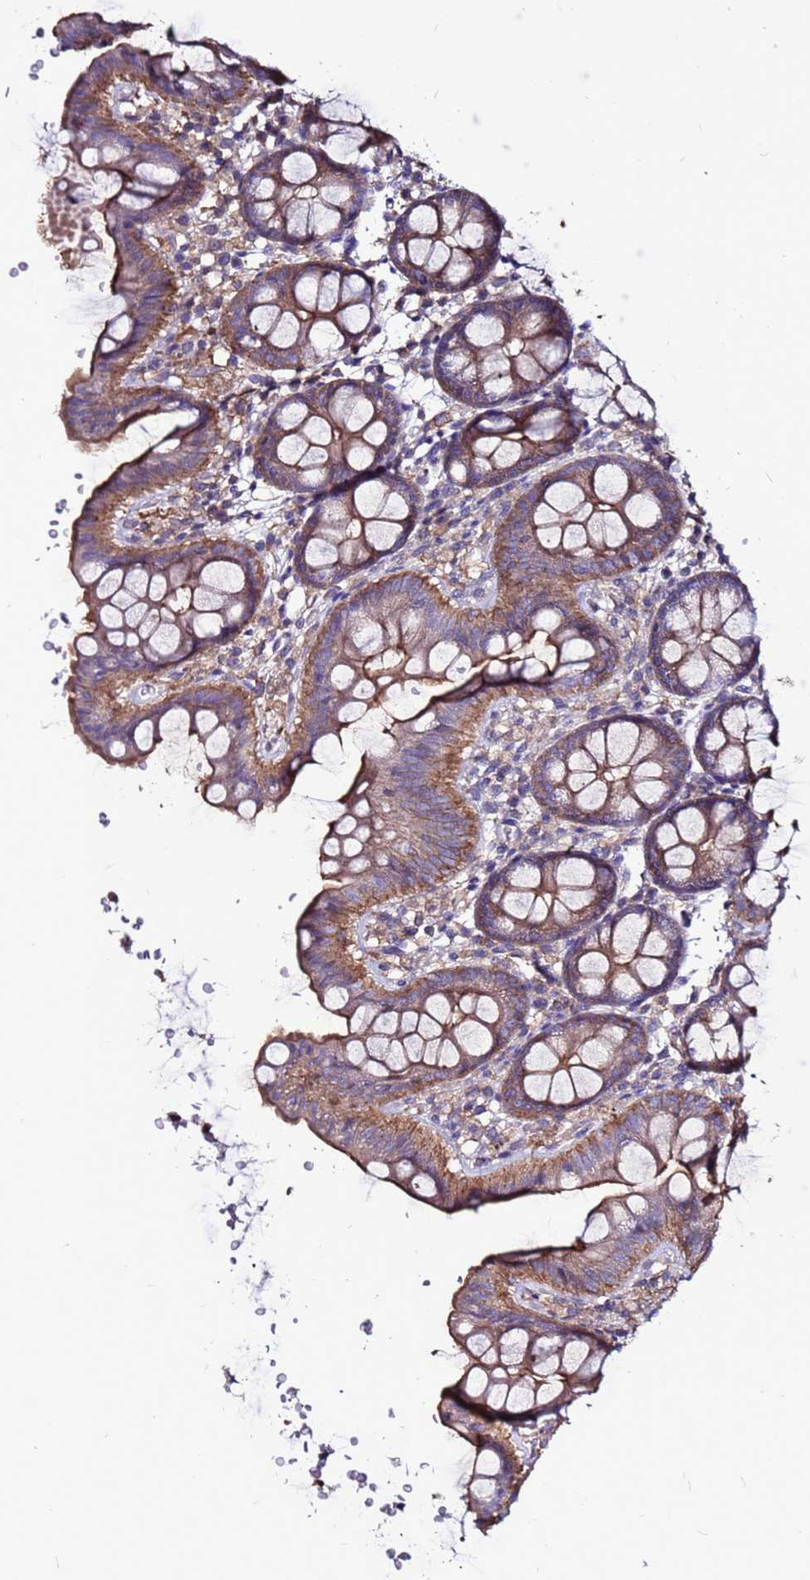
{"staining": {"intensity": "moderate", "quantity": ">75%", "location": "cytoplasmic/membranous"}, "tissue": "colon", "cell_type": "Endothelial cells", "image_type": "normal", "snomed": [{"axis": "morphology", "description": "Normal tissue, NOS"}, {"axis": "topography", "description": "Colon"}], "caption": "High-power microscopy captured an immunohistochemistry (IHC) micrograph of benign colon, revealing moderate cytoplasmic/membranous expression in about >75% of endothelial cells. The staining was performed using DAB, with brown indicating positive protein expression. Nuclei are stained blue with hematoxylin.", "gene": "NRN1L", "patient": {"sex": "male", "age": 75}}